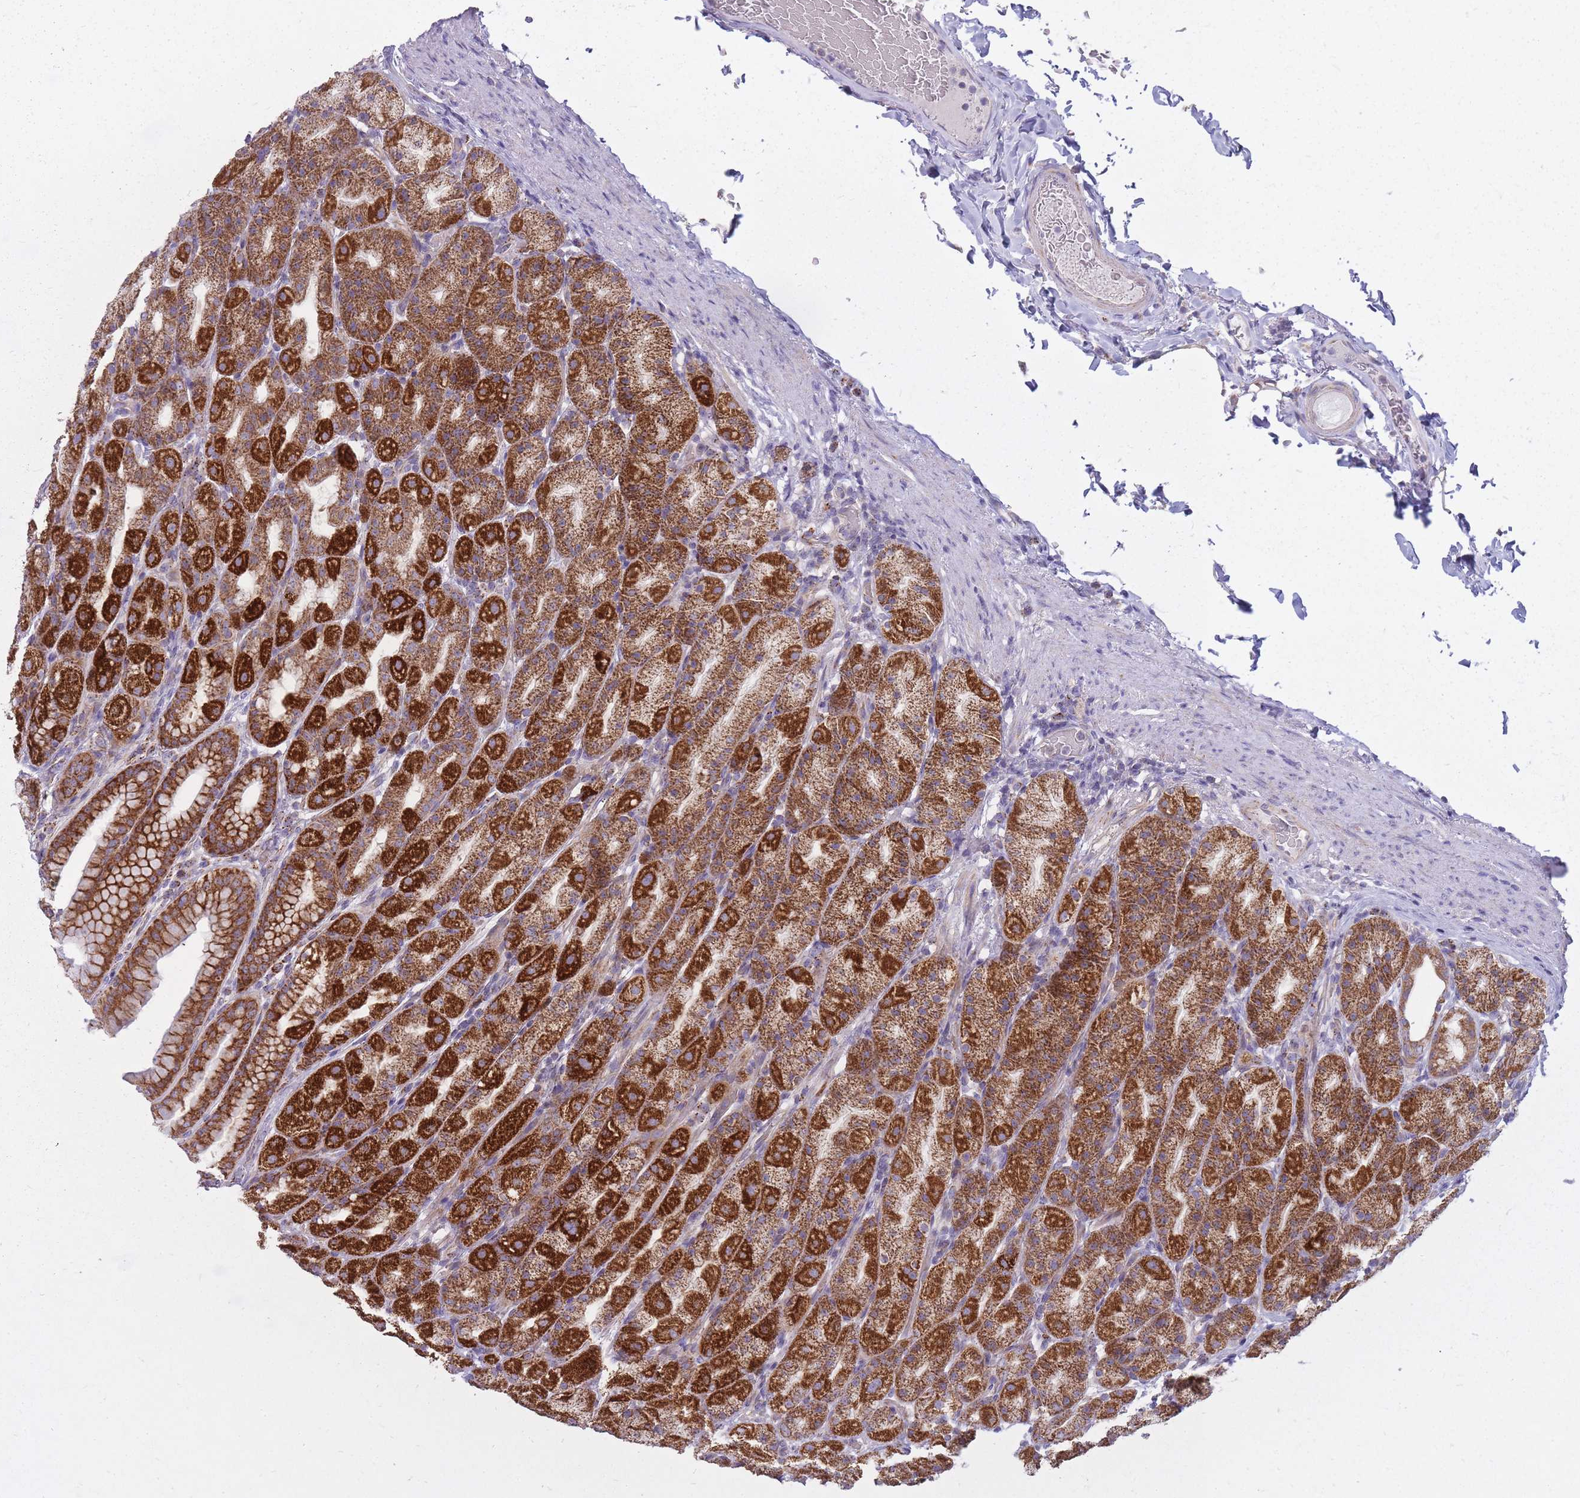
{"staining": {"intensity": "strong", "quantity": ">75%", "location": "cytoplasmic/membranous"}, "tissue": "stomach", "cell_type": "Glandular cells", "image_type": "normal", "snomed": [{"axis": "morphology", "description": "Normal tissue, NOS"}, {"axis": "topography", "description": "Stomach, upper"}, {"axis": "topography", "description": "Stomach"}], "caption": "Strong cytoplasmic/membranous expression for a protein is appreciated in approximately >75% of glandular cells of unremarkable stomach using IHC.", "gene": "ALKBH4", "patient": {"sex": "male", "age": 68}}